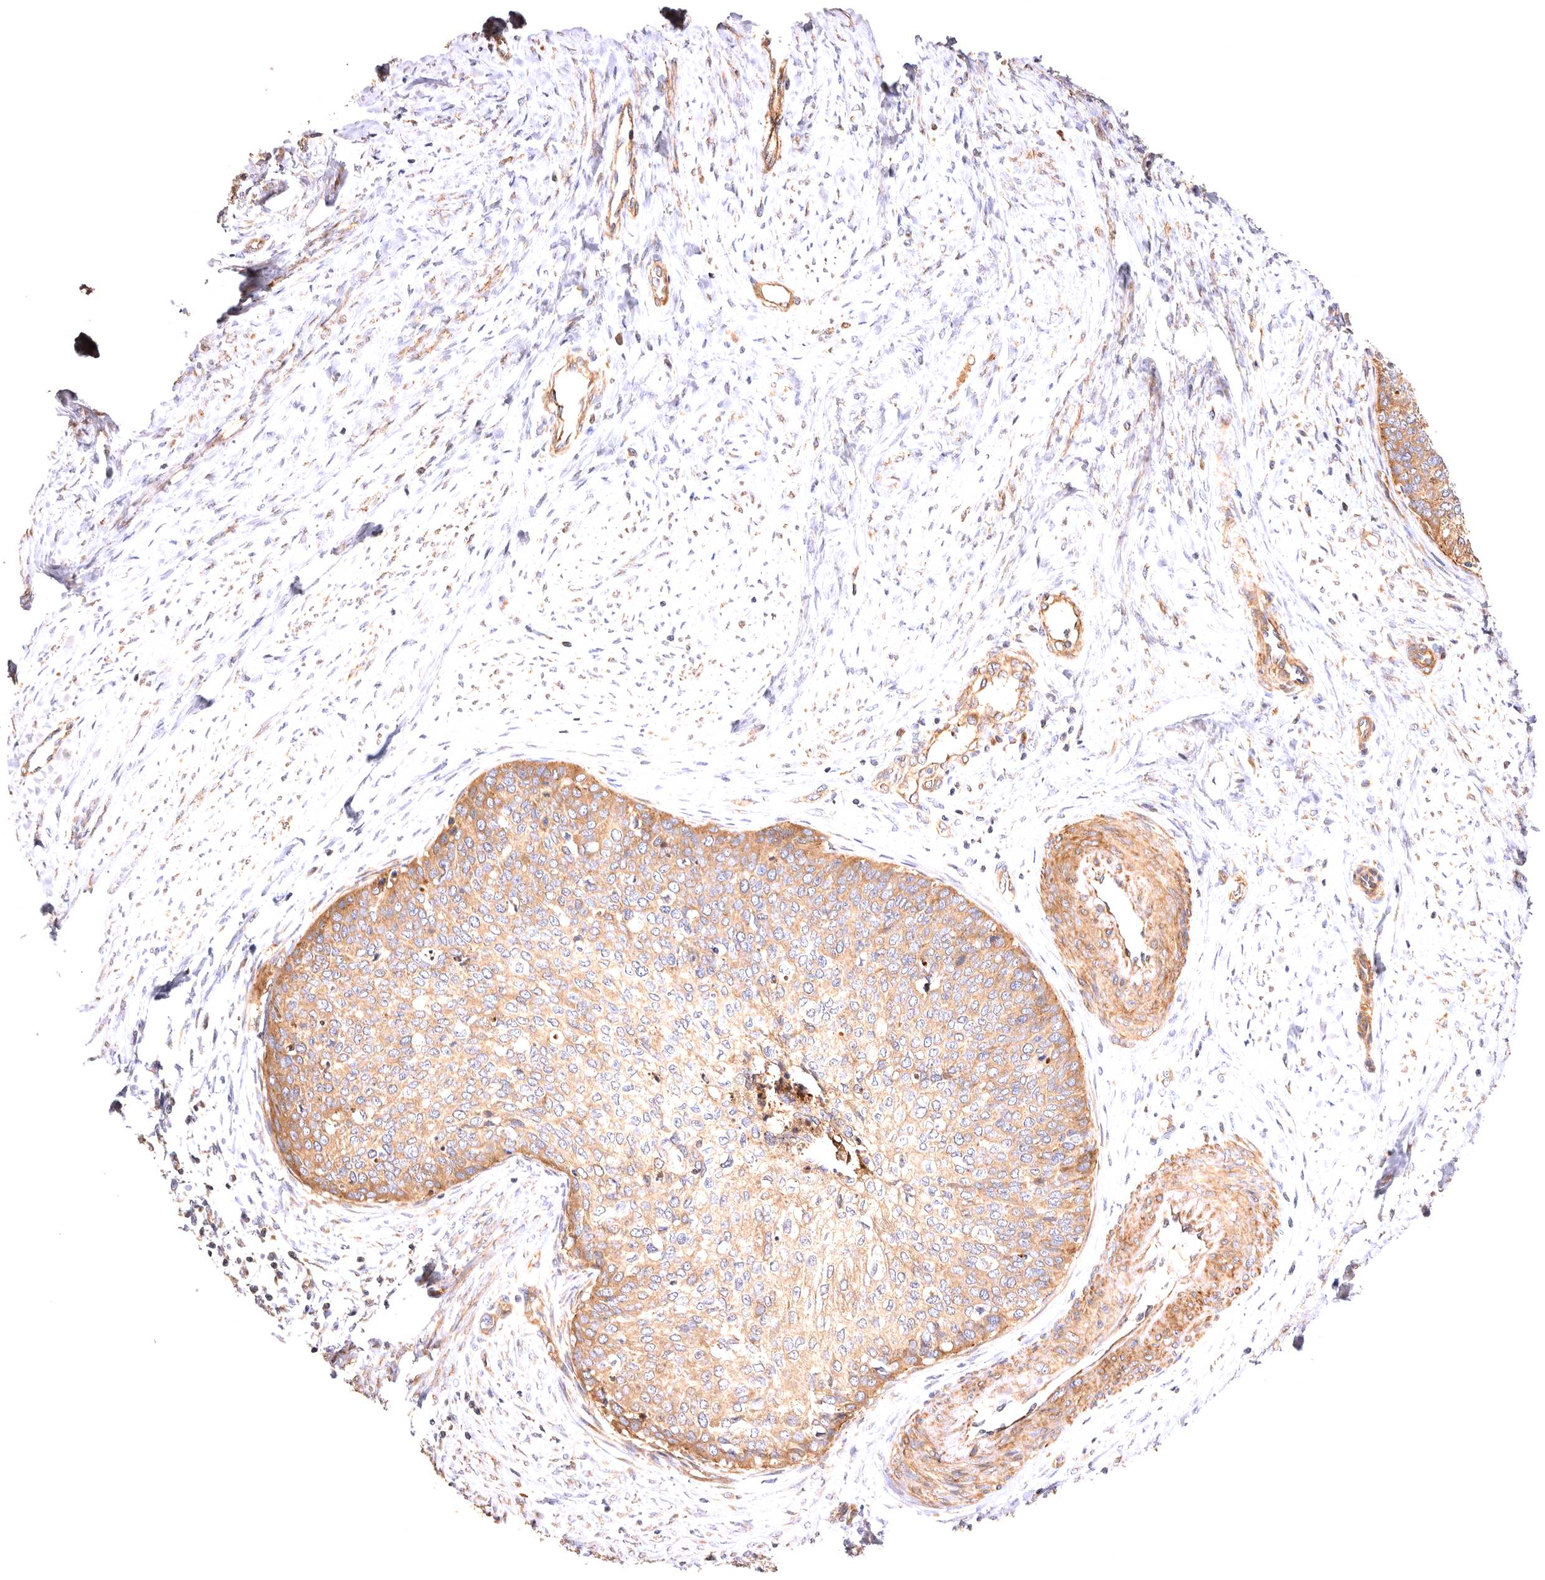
{"staining": {"intensity": "moderate", "quantity": "25%-75%", "location": "cytoplasmic/membranous"}, "tissue": "cervical cancer", "cell_type": "Tumor cells", "image_type": "cancer", "snomed": [{"axis": "morphology", "description": "Squamous cell carcinoma, NOS"}, {"axis": "topography", "description": "Cervix"}], "caption": "Cervical squamous cell carcinoma stained for a protein displays moderate cytoplasmic/membranous positivity in tumor cells. (Stains: DAB (3,3'-diaminobenzidine) in brown, nuclei in blue, Microscopy: brightfield microscopy at high magnification).", "gene": "VPS45", "patient": {"sex": "female", "age": 37}}